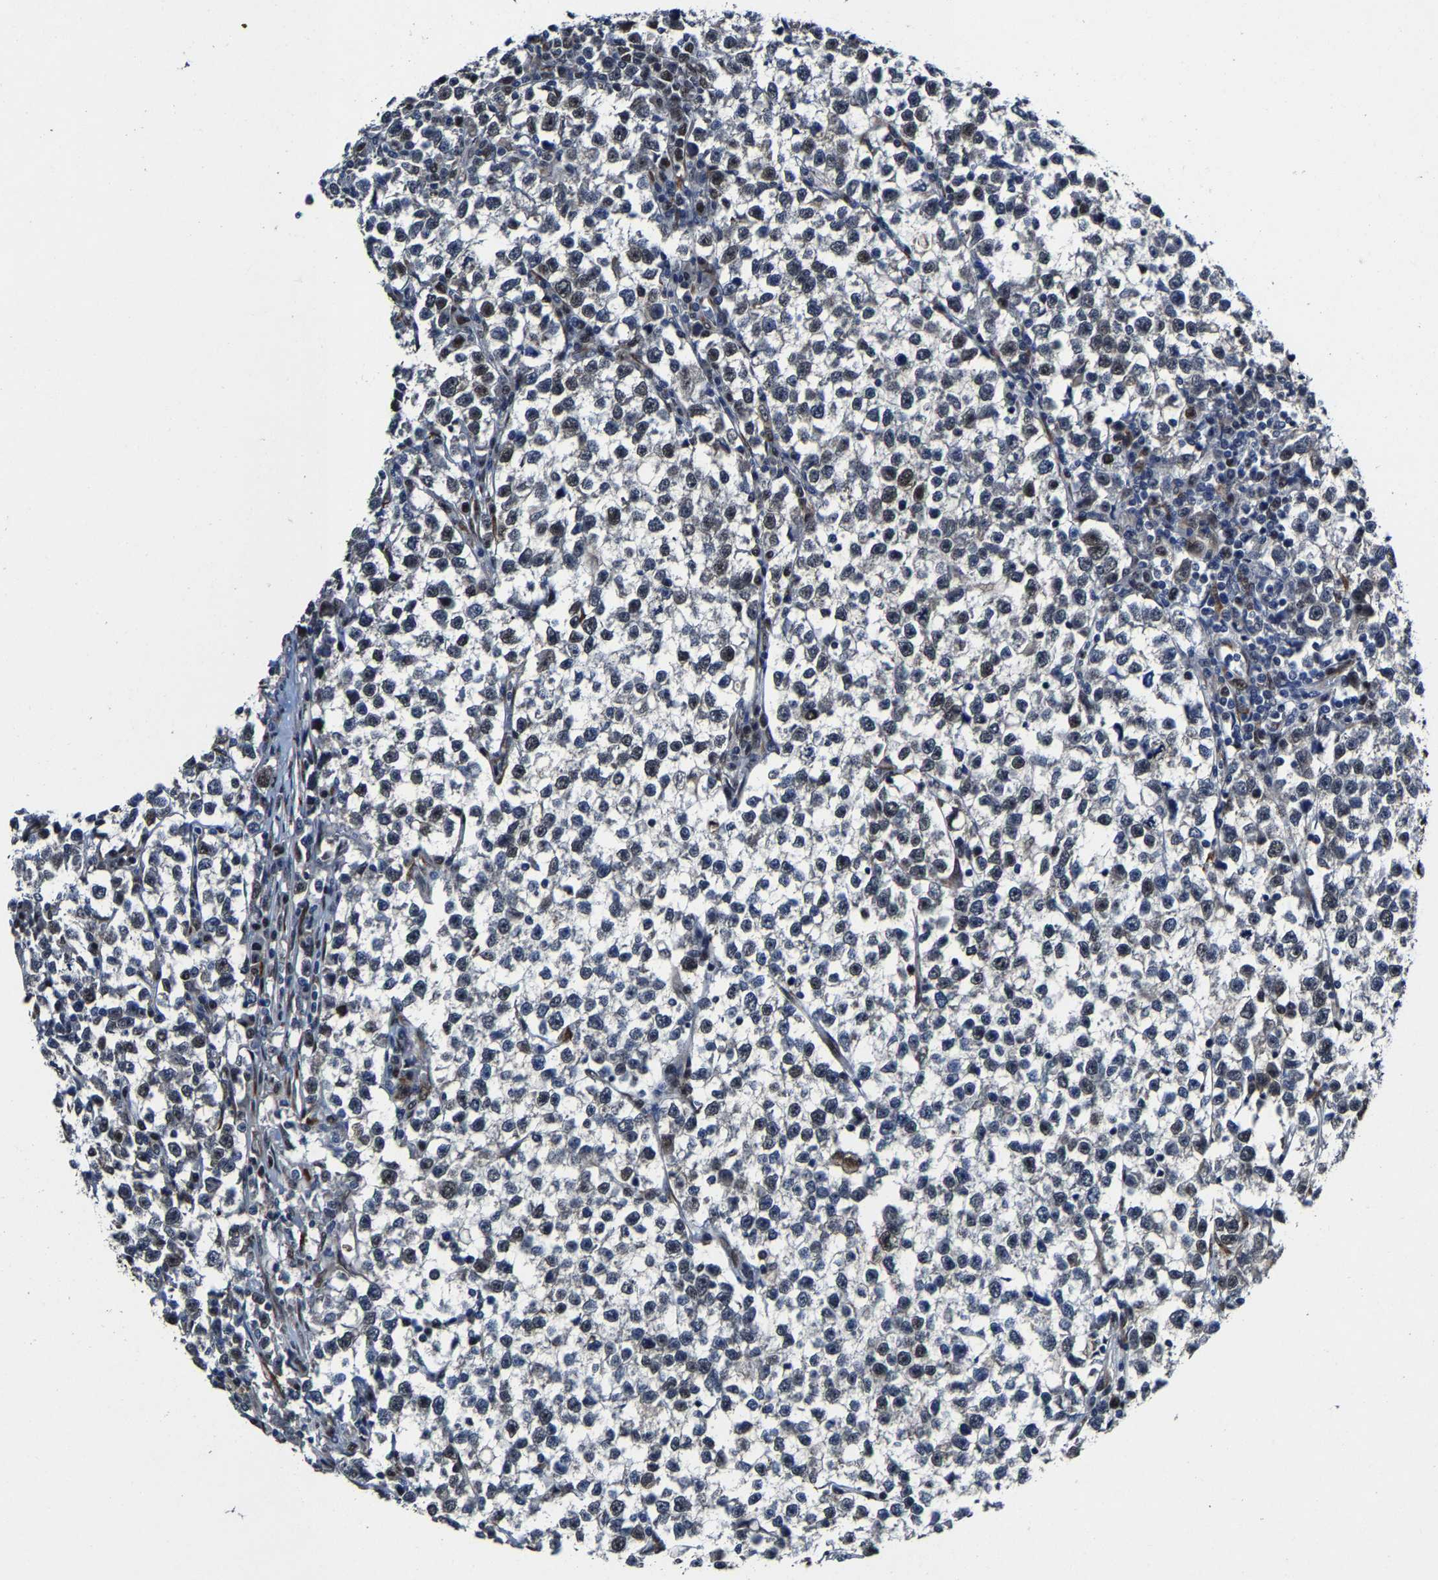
{"staining": {"intensity": "weak", "quantity": "<25%", "location": "nuclear"}, "tissue": "testis cancer", "cell_type": "Tumor cells", "image_type": "cancer", "snomed": [{"axis": "morphology", "description": "Normal tissue, NOS"}, {"axis": "morphology", "description": "Seminoma, NOS"}, {"axis": "topography", "description": "Testis"}], "caption": "Tumor cells are negative for protein expression in human testis cancer. (DAB immunohistochemistry with hematoxylin counter stain).", "gene": "METTL1", "patient": {"sex": "male", "age": 43}}